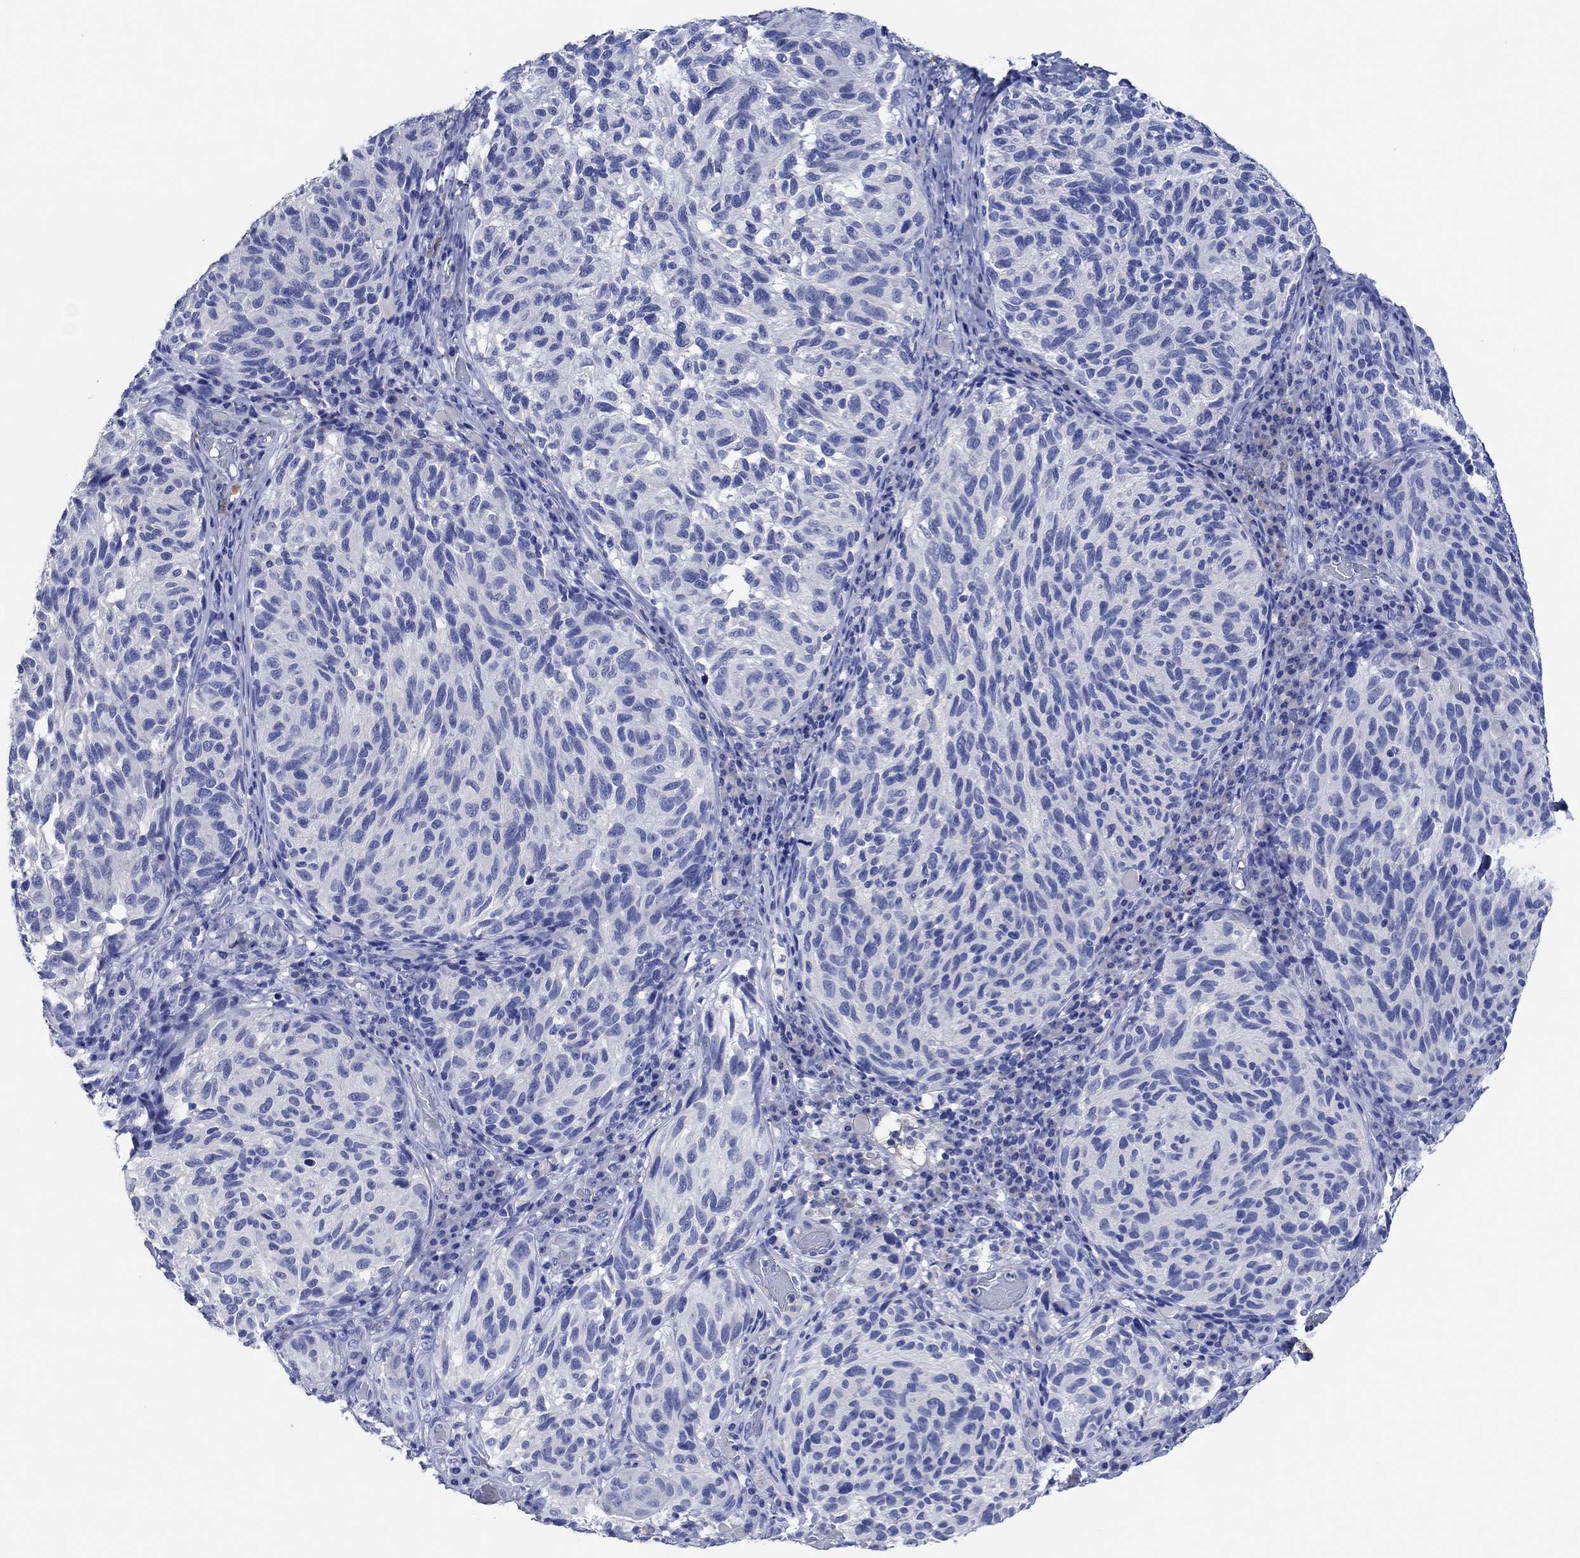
{"staining": {"intensity": "negative", "quantity": "none", "location": "none"}, "tissue": "melanoma", "cell_type": "Tumor cells", "image_type": "cancer", "snomed": [{"axis": "morphology", "description": "Malignant melanoma, NOS"}, {"axis": "topography", "description": "Skin"}], "caption": "This is an IHC image of human melanoma. There is no expression in tumor cells.", "gene": "CPNE6", "patient": {"sex": "female", "age": 73}}